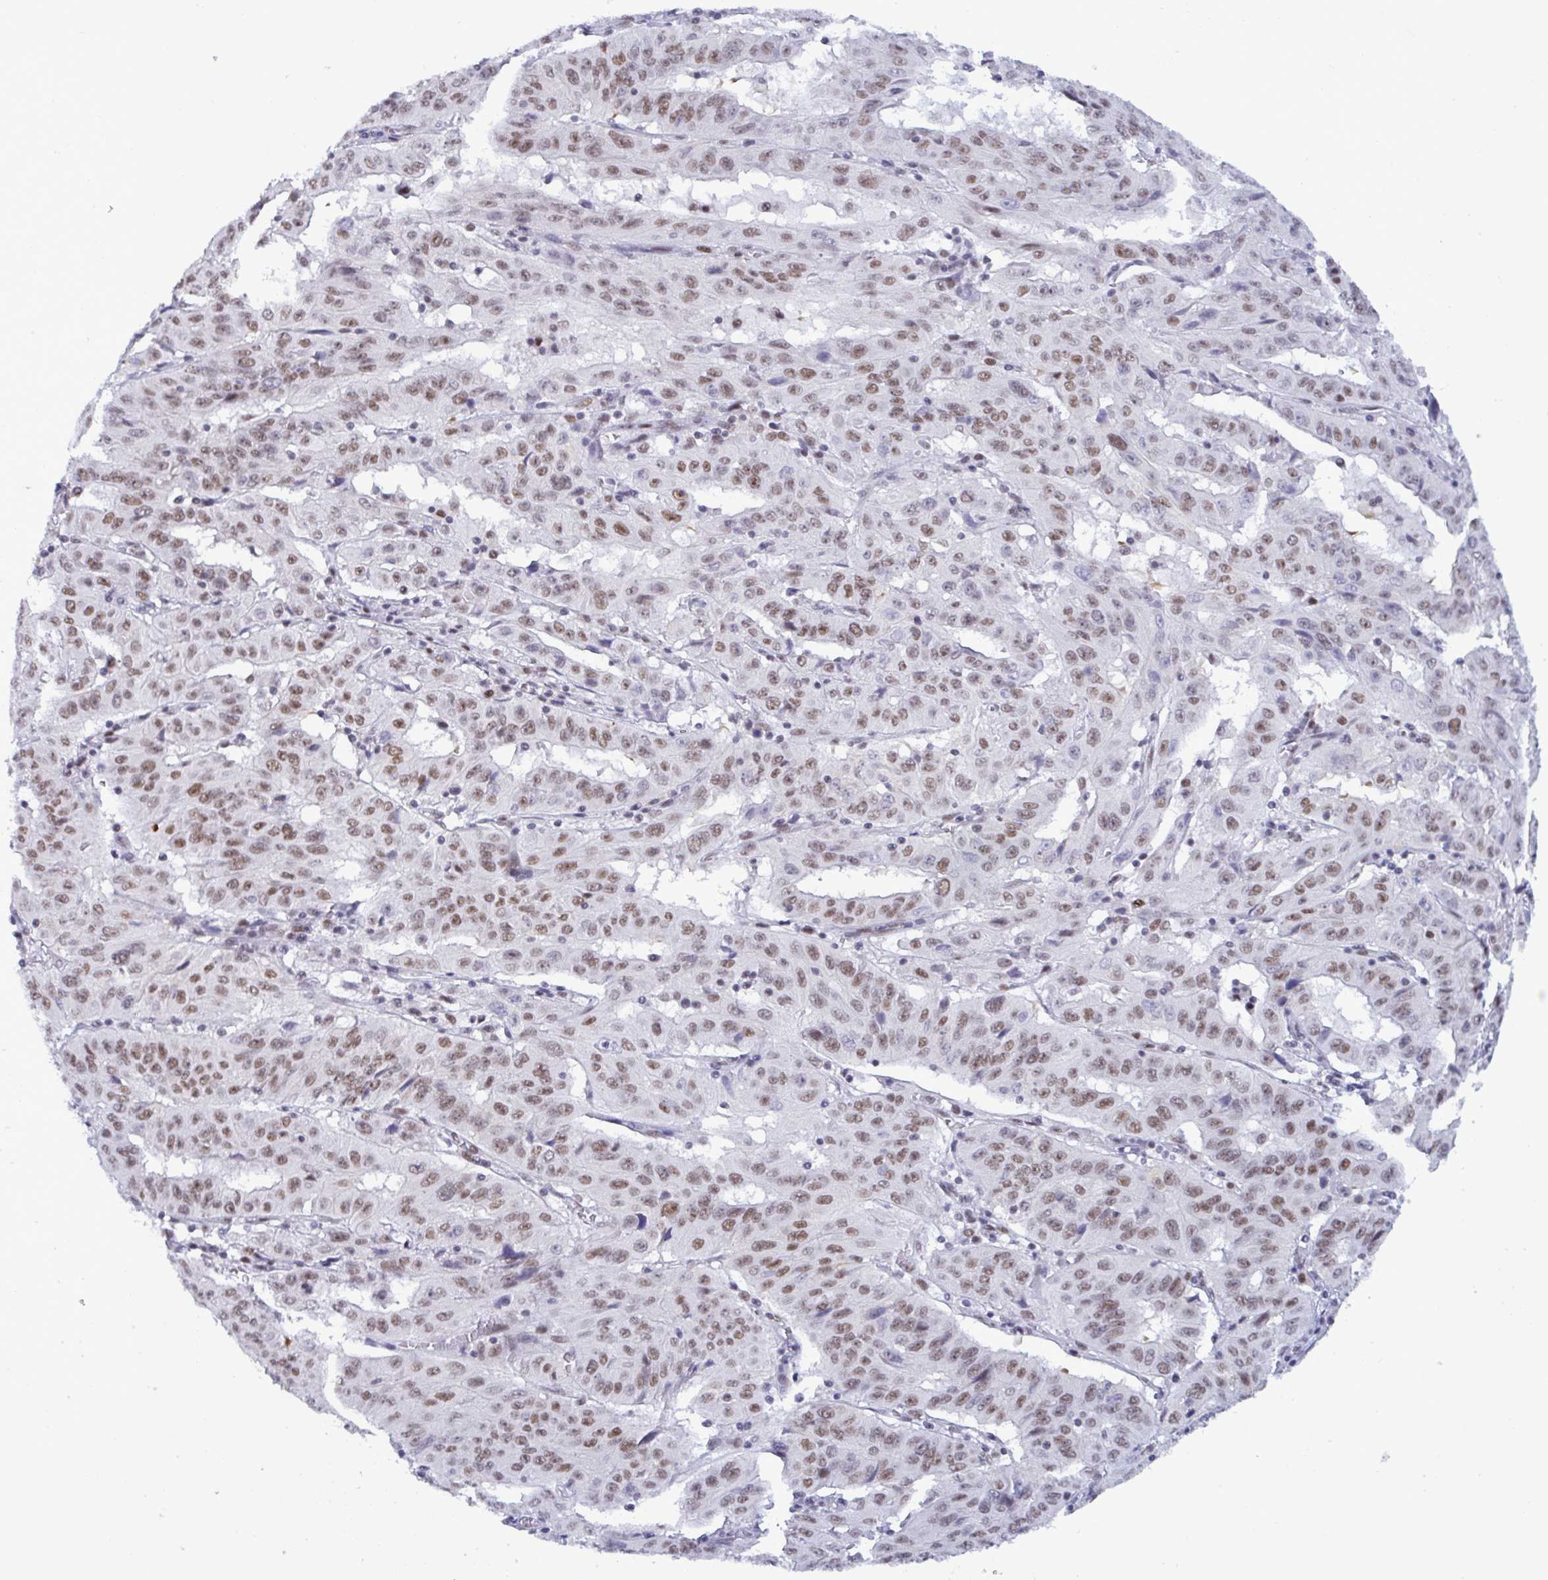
{"staining": {"intensity": "moderate", "quantity": "25%-75%", "location": "nuclear"}, "tissue": "pancreatic cancer", "cell_type": "Tumor cells", "image_type": "cancer", "snomed": [{"axis": "morphology", "description": "Adenocarcinoma, NOS"}, {"axis": "topography", "description": "Pancreas"}], "caption": "Immunohistochemistry (IHC) image of neoplastic tissue: pancreatic cancer stained using IHC demonstrates medium levels of moderate protein expression localized specifically in the nuclear of tumor cells, appearing as a nuclear brown color.", "gene": "PPP1R10", "patient": {"sex": "male", "age": 63}}